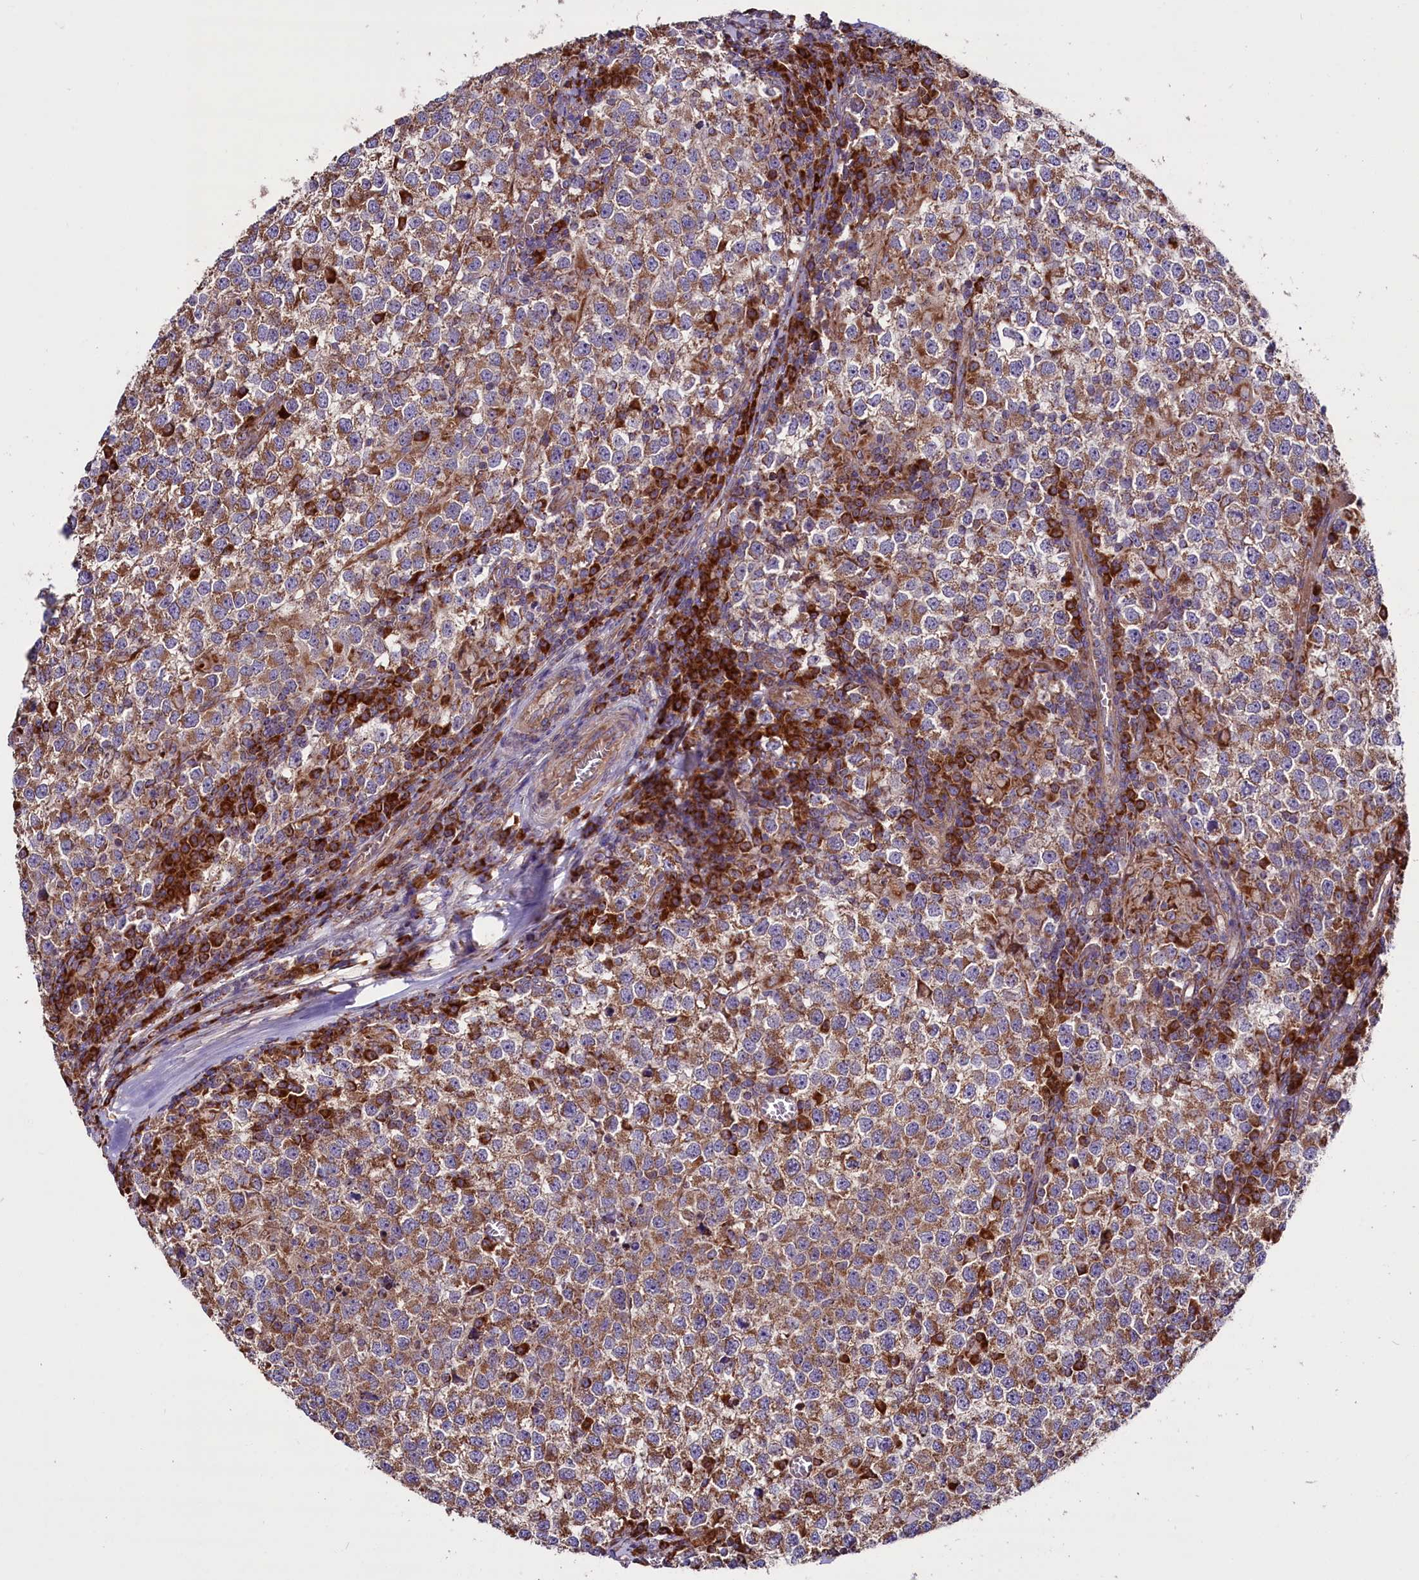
{"staining": {"intensity": "moderate", "quantity": ">75%", "location": "cytoplasmic/membranous"}, "tissue": "testis cancer", "cell_type": "Tumor cells", "image_type": "cancer", "snomed": [{"axis": "morphology", "description": "Seminoma, NOS"}, {"axis": "topography", "description": "Testis"}], "caption": "Immunohistochemistry histopathology image of human testis seminoma stained for a protein (brown), which displays medium levels of moderate cytoplasmic/membranous positivity in about >75% of tumor cells.", "gene": "ZSWIM1", "patient": {"sex": "male", "age": 65}}